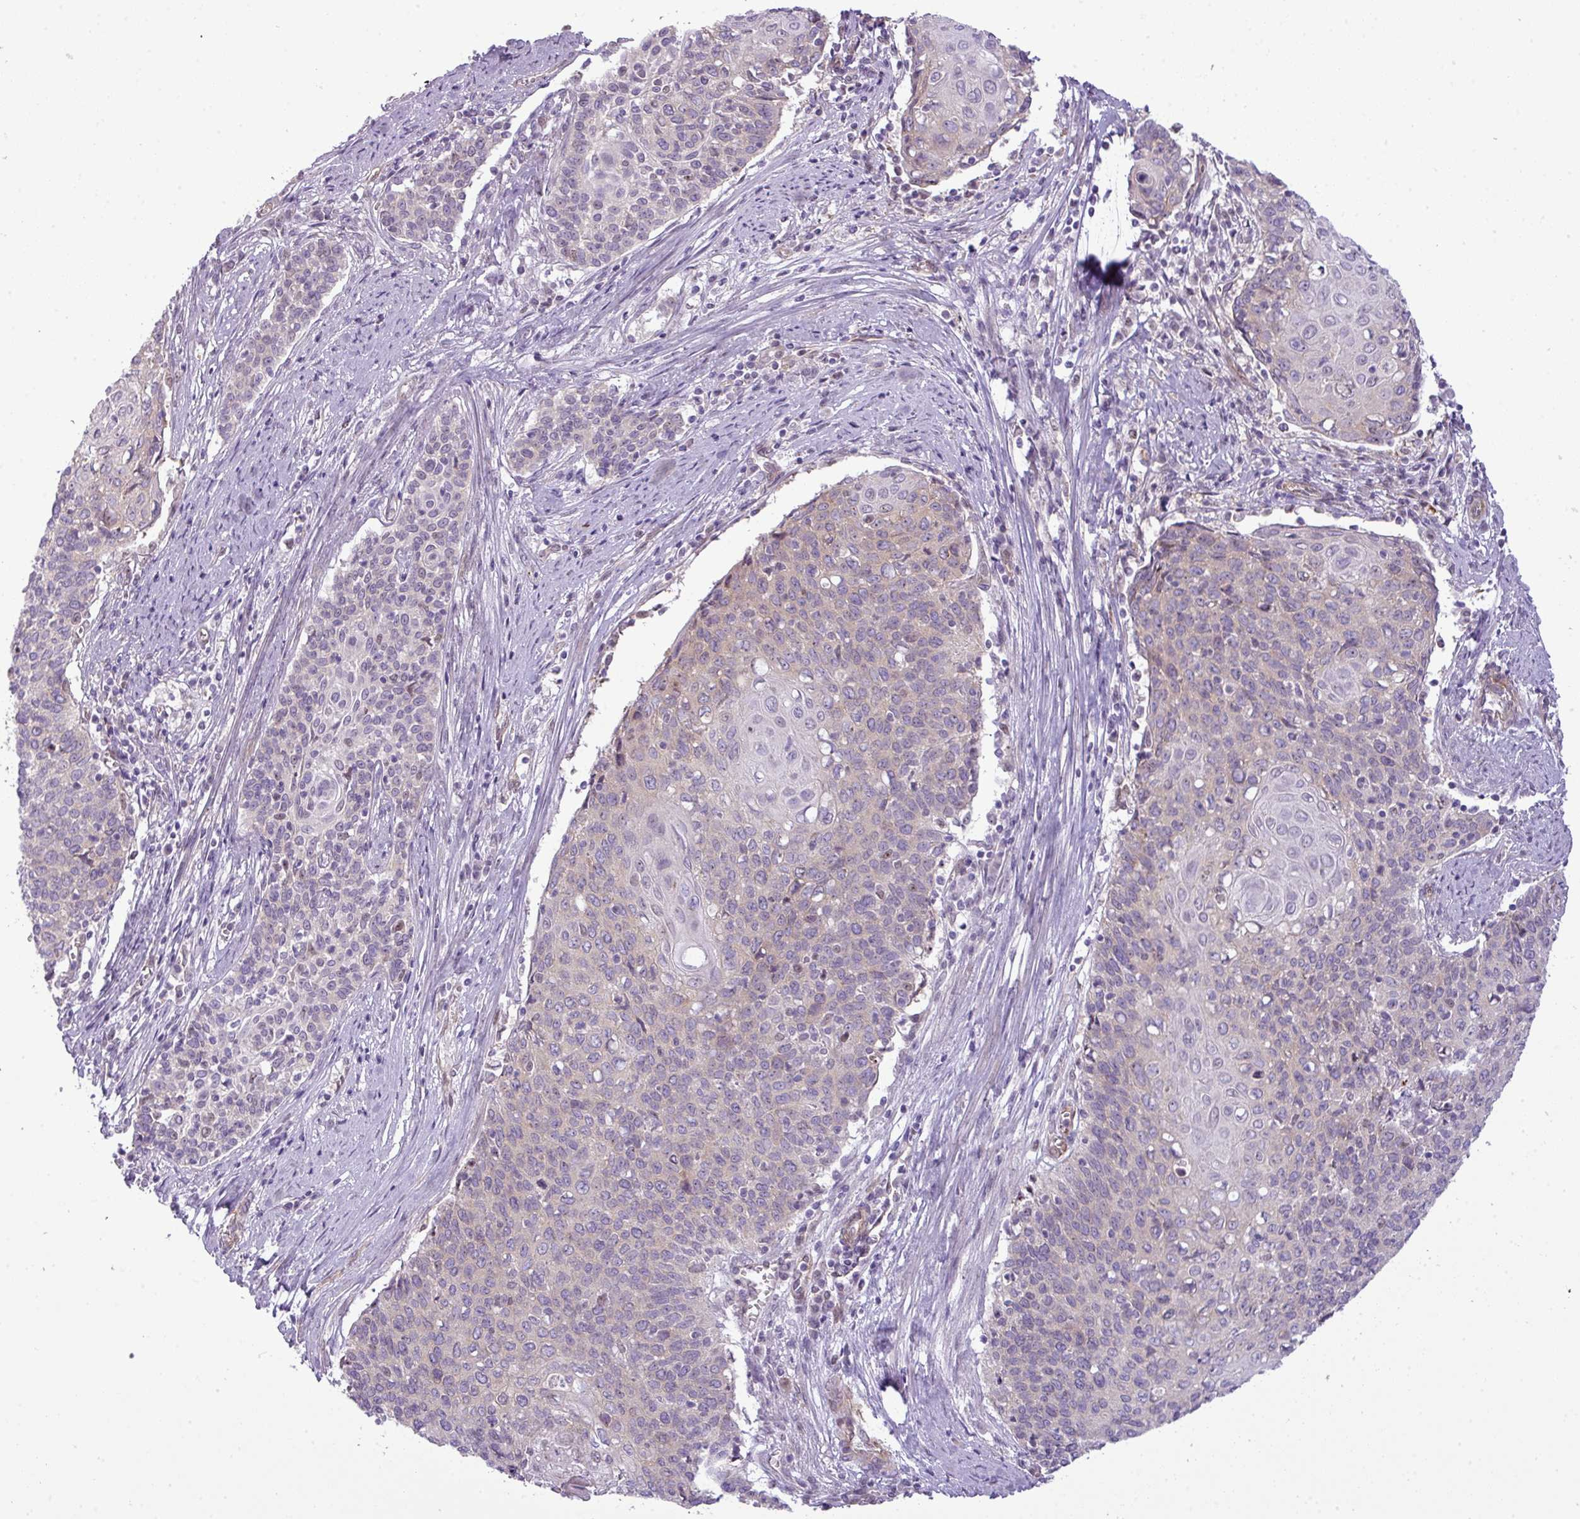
{"staining": {"intensity": "weak", "quantity": "25%-75%", "location": "cytoplasmic/membranous"}, "tissue": "cervical cancer", "cell_type": "Tumor cells", "image_type": "cancer", "snomed": [{"axis": "morphology", "description": "Squamous cell carcinoma, NOS"}, {"axis": "topography", "description": "Cervix"}], "caption": "Squamous cell carcinoma (cervical) stained with a protein marker demonstrates weak staining in tumor cells.", "gene": "MAK16", "patient": {"sex": "female", "age": 39}}